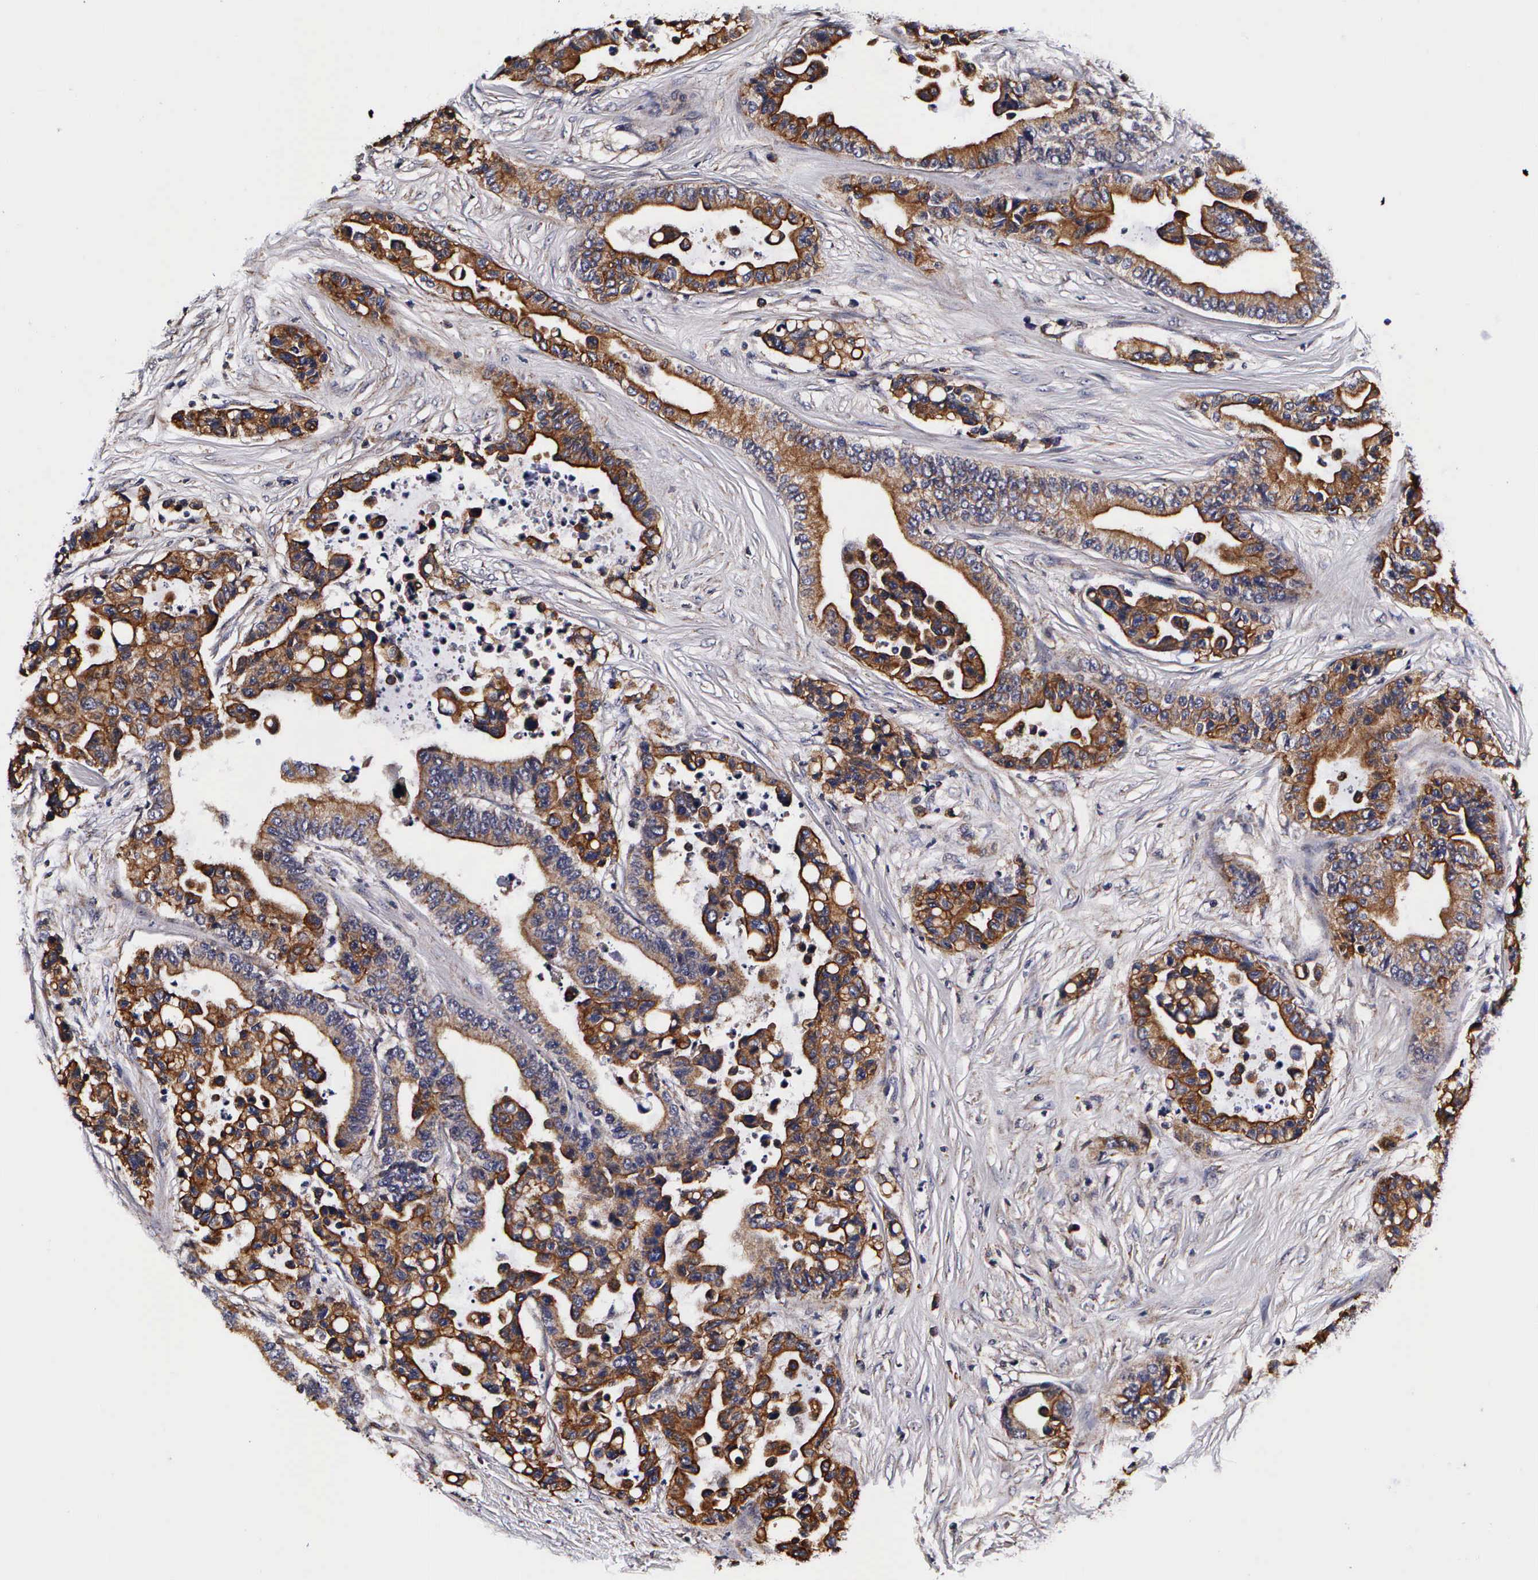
{"staining": {"intensity": "weak", "quantity": ">75%", "location": "cytoplasmic/membranous"}, "tissue": "colorectal cancer", "cell_type": "Tumor cells", "image_type": "cancer", "snomed": [{"axis": "morphology", "description": "Adenocarcinoma, NOS"}, {"axis": "topography", "description": "Colon"}], "caption": "Immunohistochemical staining of human colorectal adenocarcinoma exhibits low levels of weak cytoplasmic/membranous protein staining in approximately >75% of tumor cells.", "gene": "PSMA3", "patient": {"sex": "male", "age": 82}}